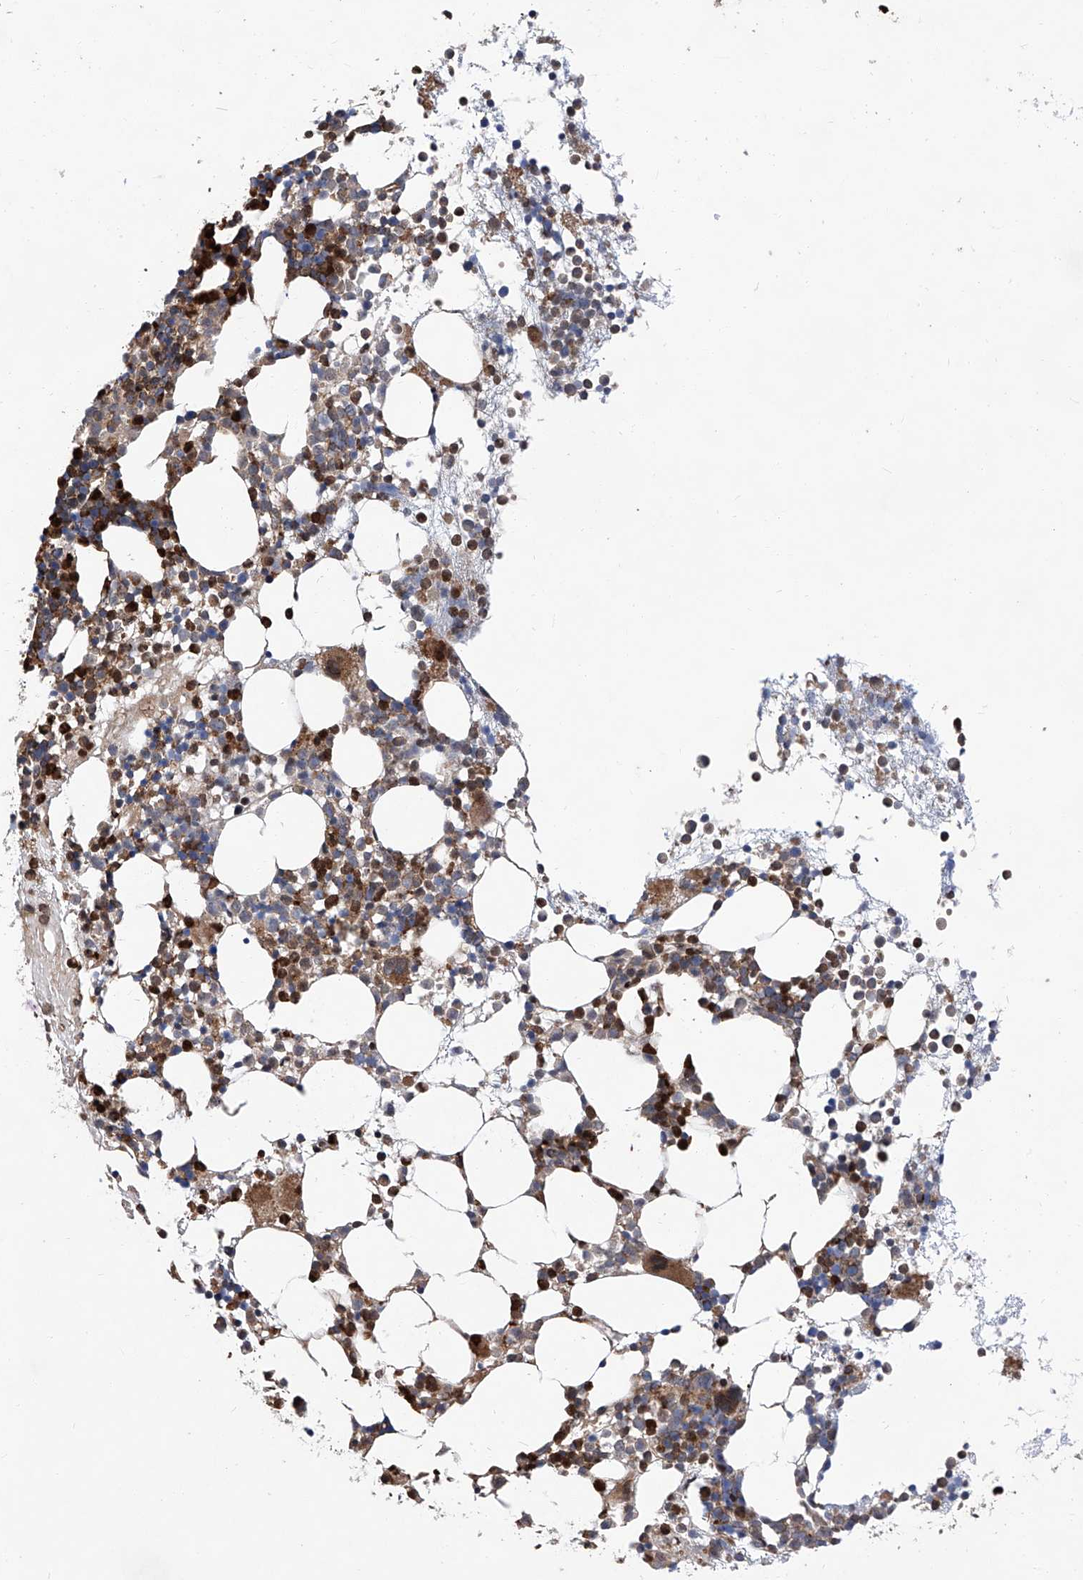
{"staining": {"intensity": "moderate", "quantity": "25%-75%", "location": "cytoplasmic/membranous,nuclear"}, "tissue": "bone marrow", "cell_type": "Hematopoietic cells", "image_type": "normal", "snomed": [{"axis": "morphology", "description": "Normal tissue, NOS"}, {"axis": "topography", "description": "Bone marrow"}], "caption": "The image reveals a brown stain indicating the presence of a protein in the cytoplasmic/membranous,nuclear of hematopoietic cells in bone marrow.", "gene": "FARP2", "patient": {"sex": "female", "age": 57}}